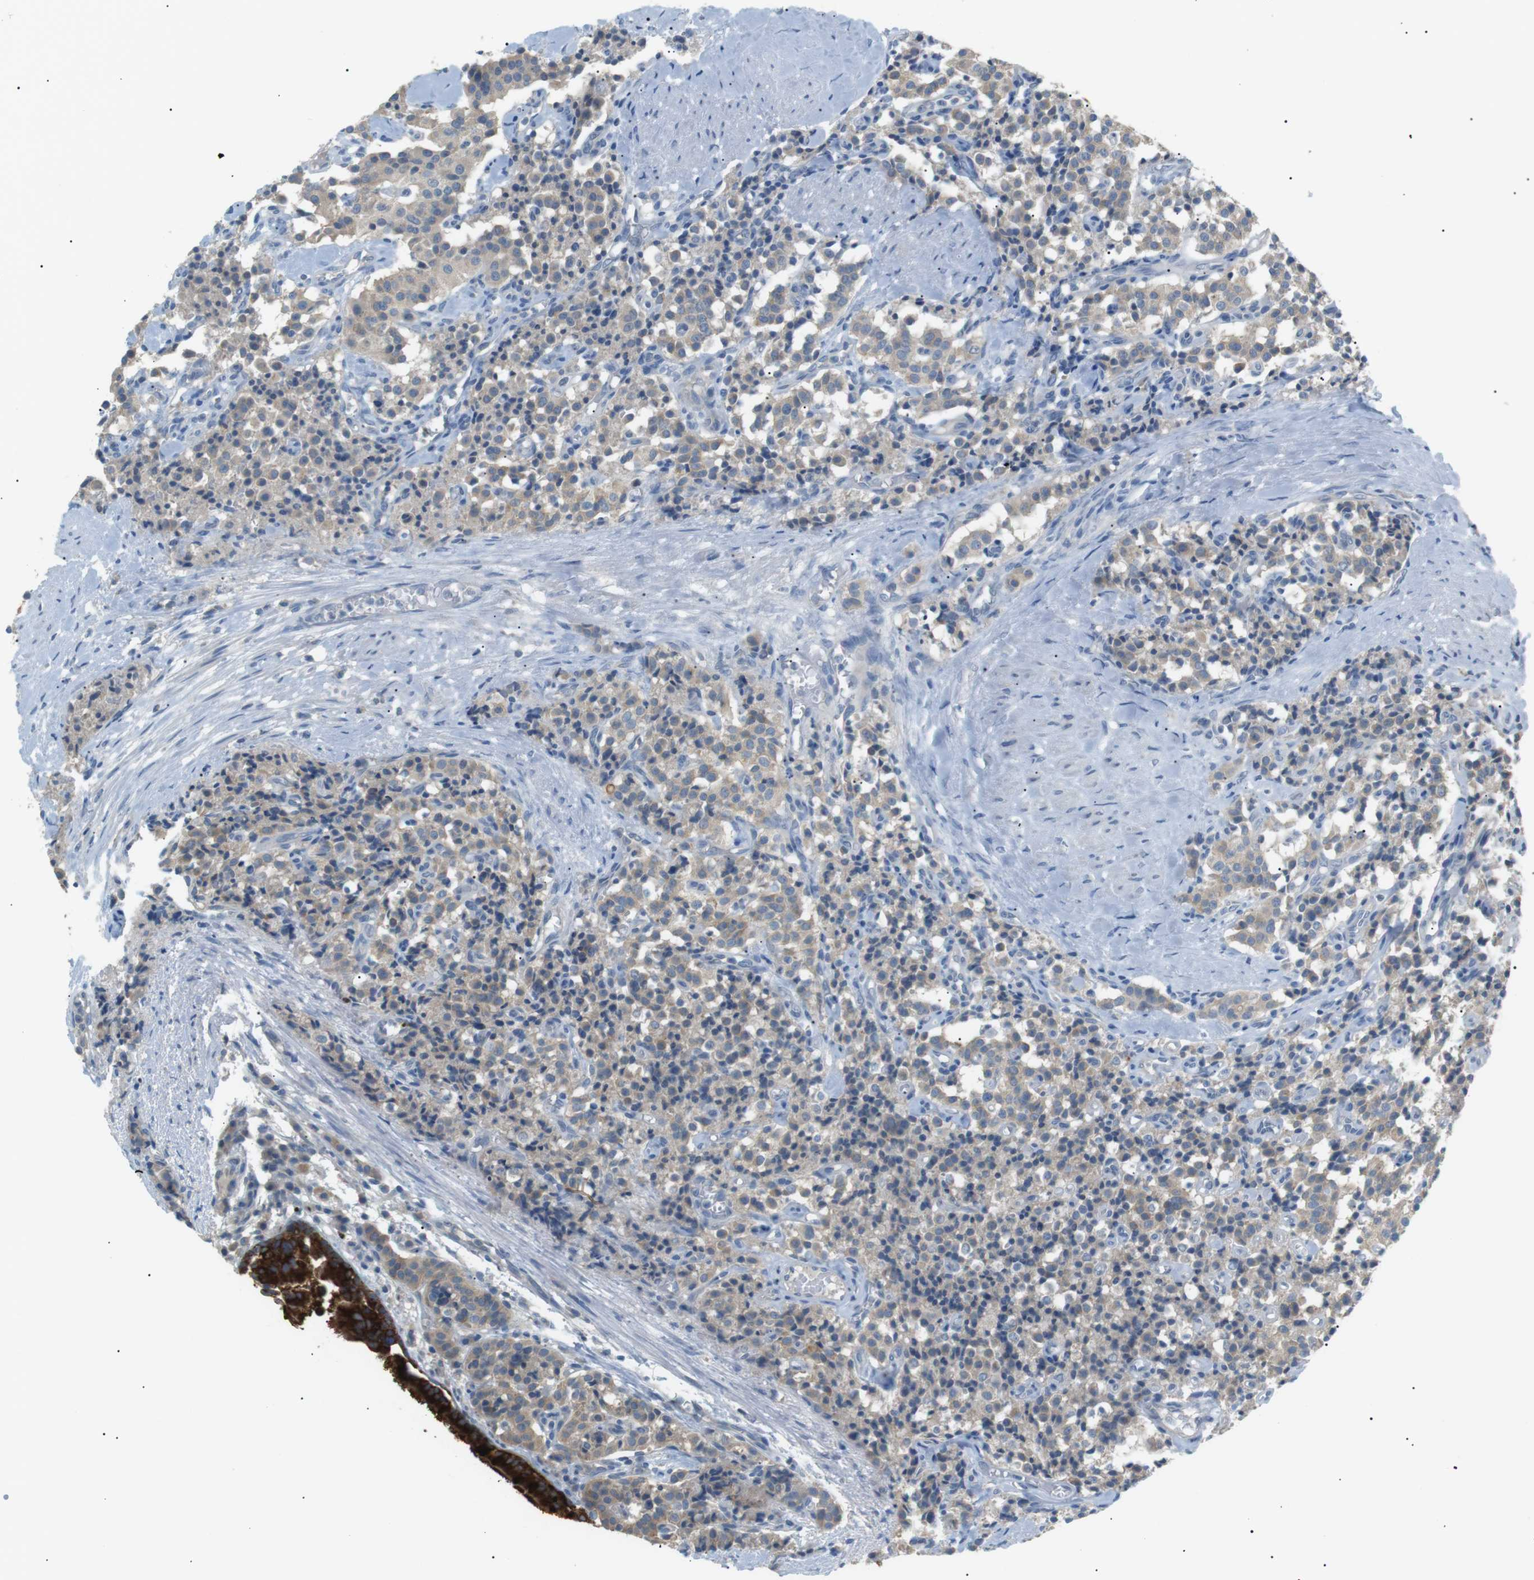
{"staining": {"intensity": "weak", "quantity": "25%-75%", "location": "cytoplasmic/membranous"}, "tissue": "carcinoid", "cell_type": "Tumor cells", "image_type": "cancer", "snomed": [{"axis": "morphology", "description": "Carcinoid, malignant, NOS"}, {"axis": "topography", "description": "Lung"}], "caption": "Carcinoid (malignant) stained with IHC reveals weak cytoplasmic/membranous positivity in approximately 25%-75% of tumor cells.", "gene": "CDH26", "patient": {"sex": "male", "age": 30}}